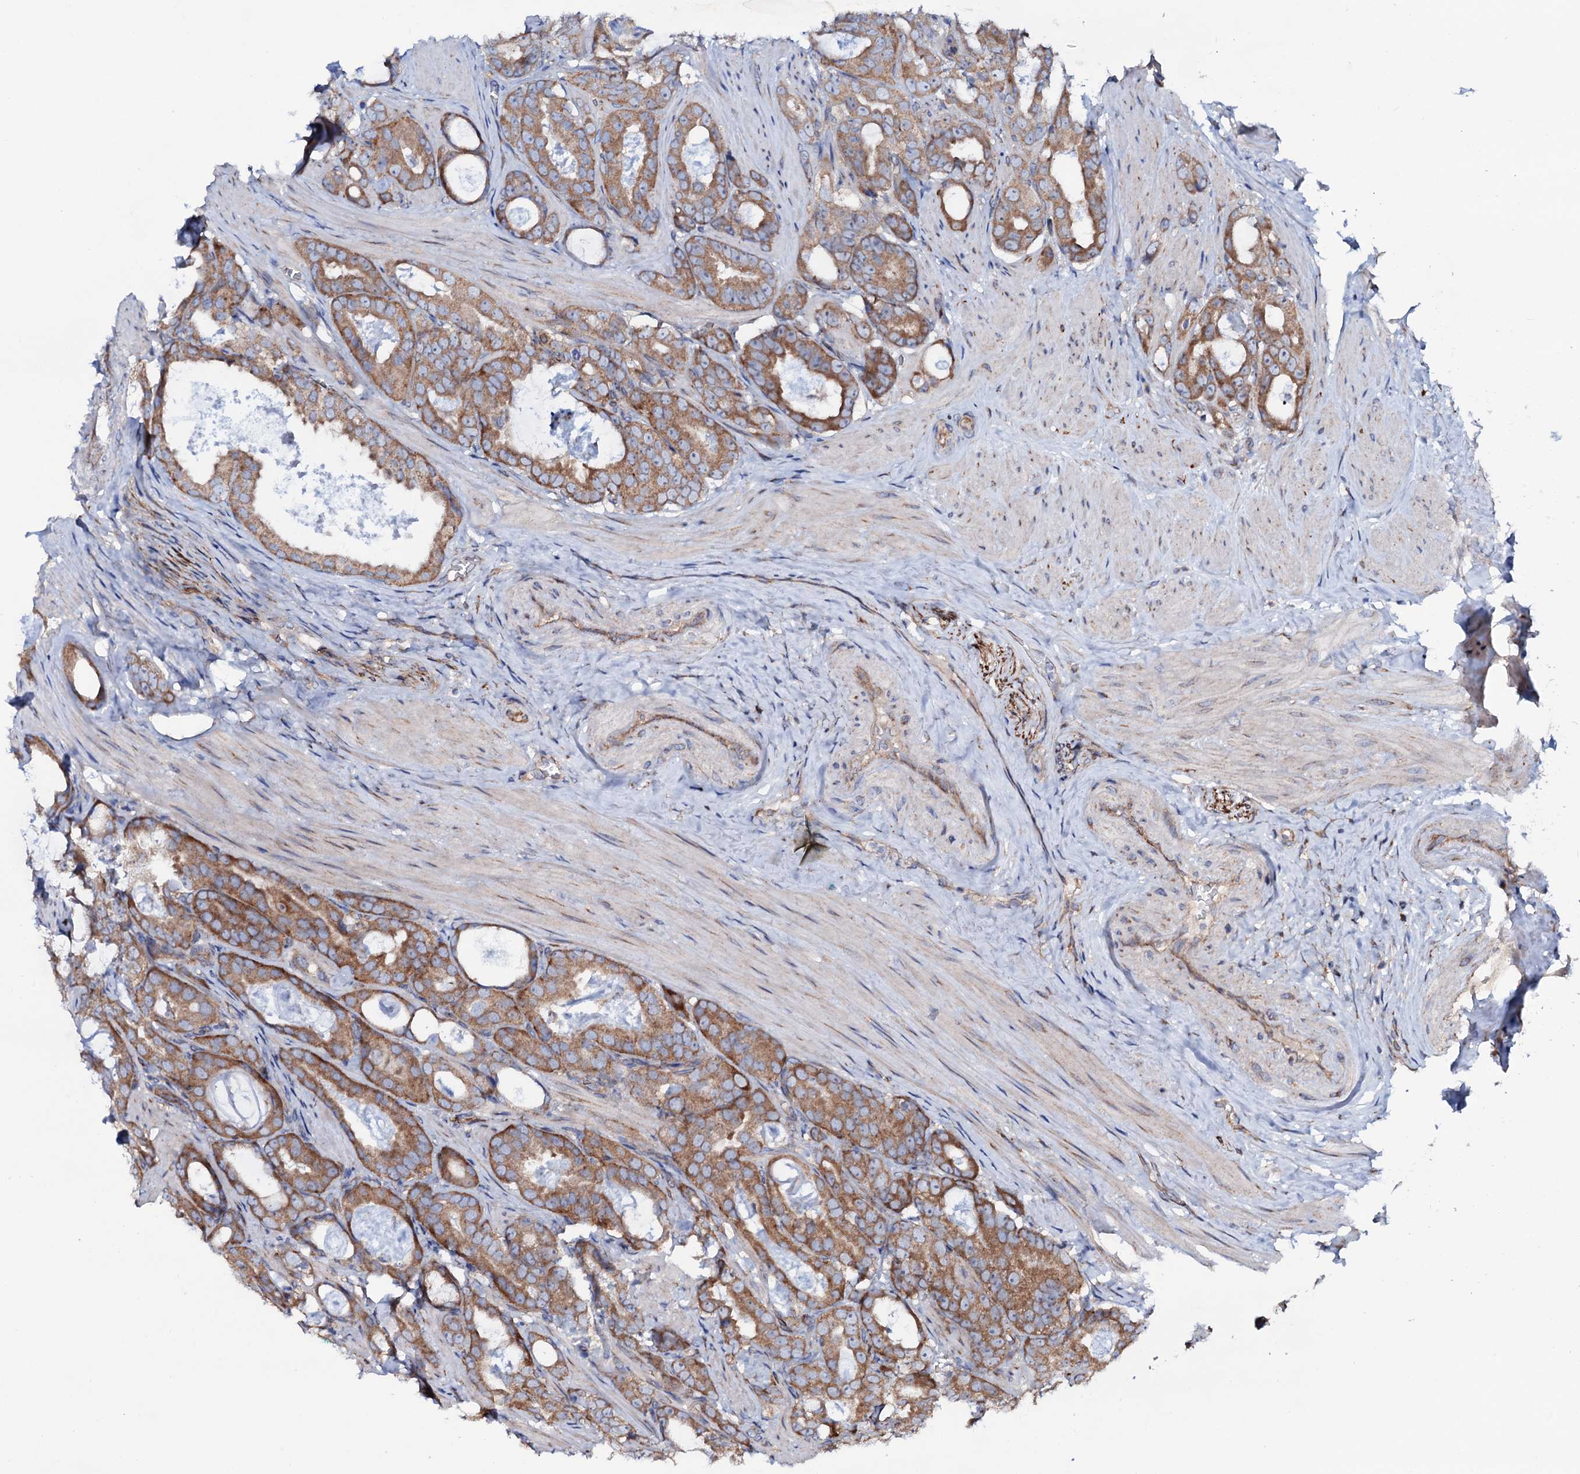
{"staining": {"intensity": "moderate", "quantity": ">75%", "location": "cytoplasmic/membranous"}, "tissue": "prostate cancer", "cell_type": "Tumor cells", "image_type": "cancer", "snomed": [{"axis": "morphology", "description": "Adenocarcinoma, Low grade"}, {"axis": "topography", "description": "Prostate"}], "caption": "High-magnification brightfield microscopy of prostate cancer (low-grade adenocarcinoma) stained with DAB (3,3'-diaminobenzidine) (brown) and counterstained with hematoxylin (blue). tumor cells exhibit moderate cytoplasmic/membranous staining is seen in approximately>75% of cells.", "gene": "STARD13", "patient": {"sex": "male", "age": 71}}